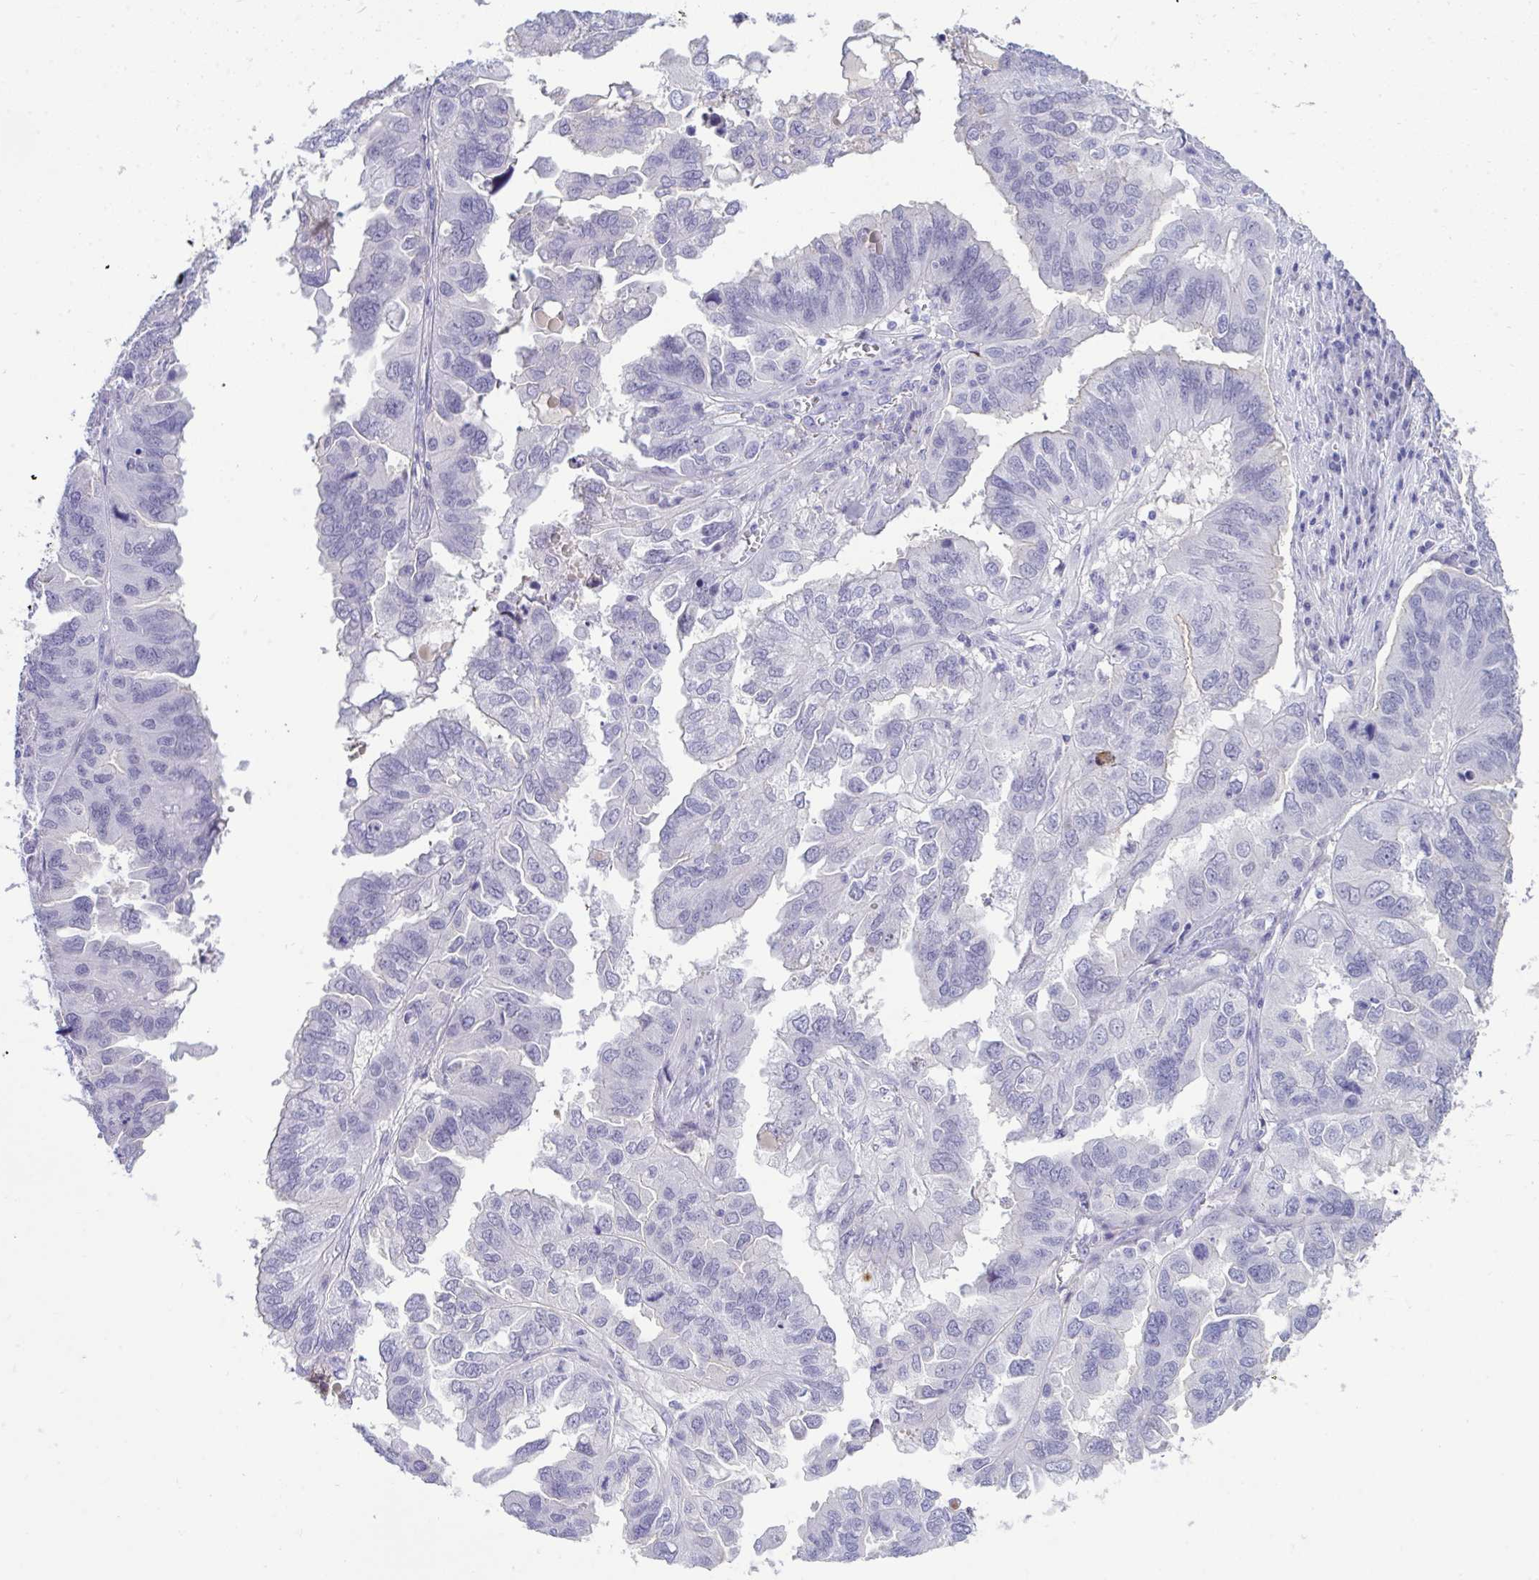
{"staining": {"intensity": "negative", "quantity": "none", "location": "none"}, "tissue": "ovarian cancer", "cell_type": "Tumor cells", "image_type": "cancer", "snomed": [{"axis": "morphology", "description": "Cystadenocarcinoma, serous, NOS"}, {"axis": "topography", "description": "Ovary"}], "caption": "High magnification brightfield microscopy of serous cystadenocarcinoma (ovarian) stained with DAB (brown) and counterstained with hematoxylin (blue): tumor cells show no significant expression.", "gene": "PIGZ", "patient": {"sex": "female", "age": 79}}